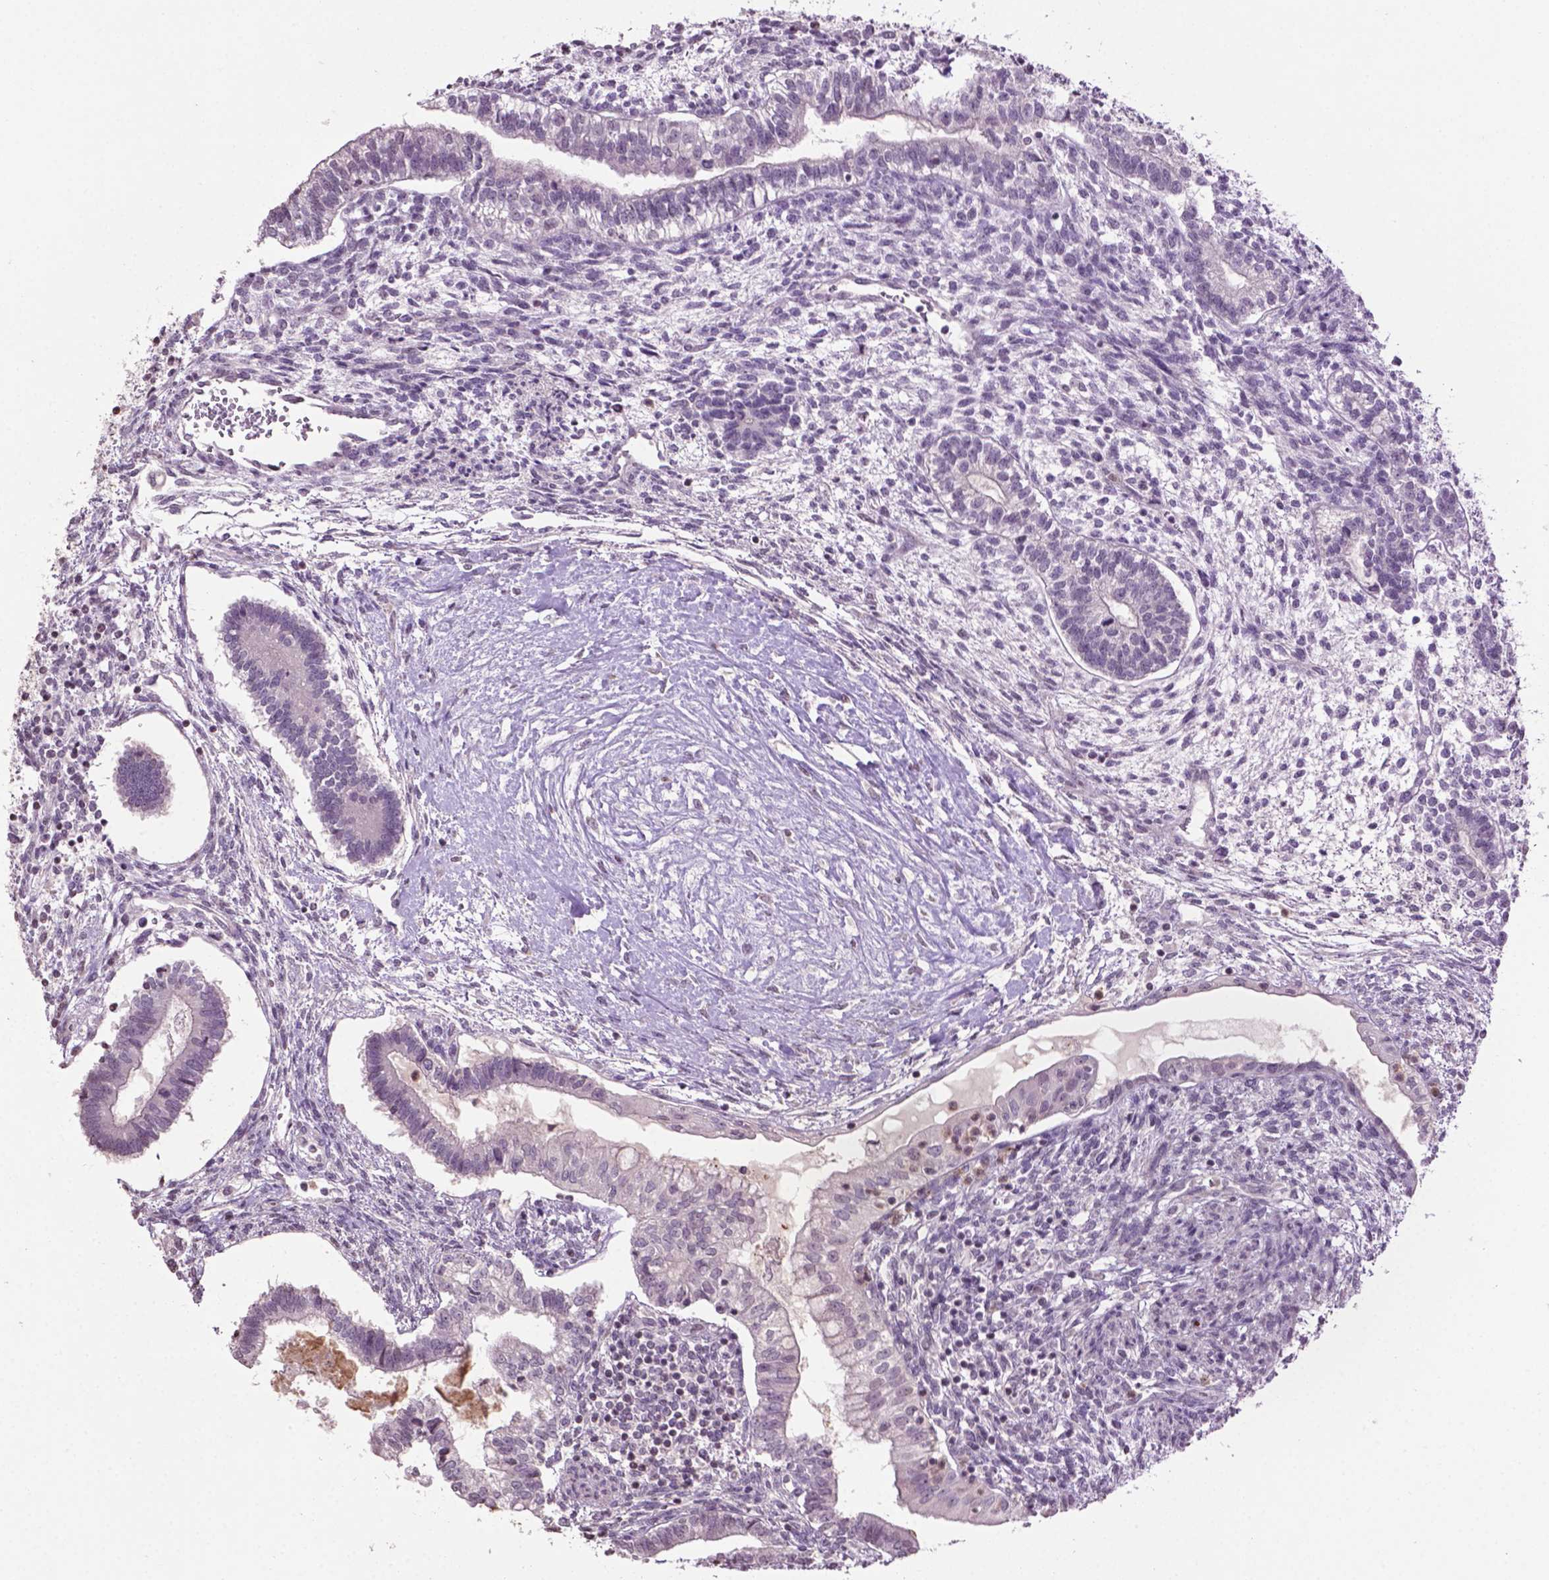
{"staining": {"intensity": "negative", "quantity": "none", "location": "none"}, "tissue": "testis cancer", "cell_type": "Tumor cells", "image_type": "cancer", "snomed": [{"axis": "morphology", "description": "Carcinoma, Embryonal, NOS"}, {"axis": "topography", "description": "Testis"}], "caption": "Tumor cells show no significant protein staining in testis cancer.", "gene": "NTNG2", "patient": {"sex": "male", "age": 37}}